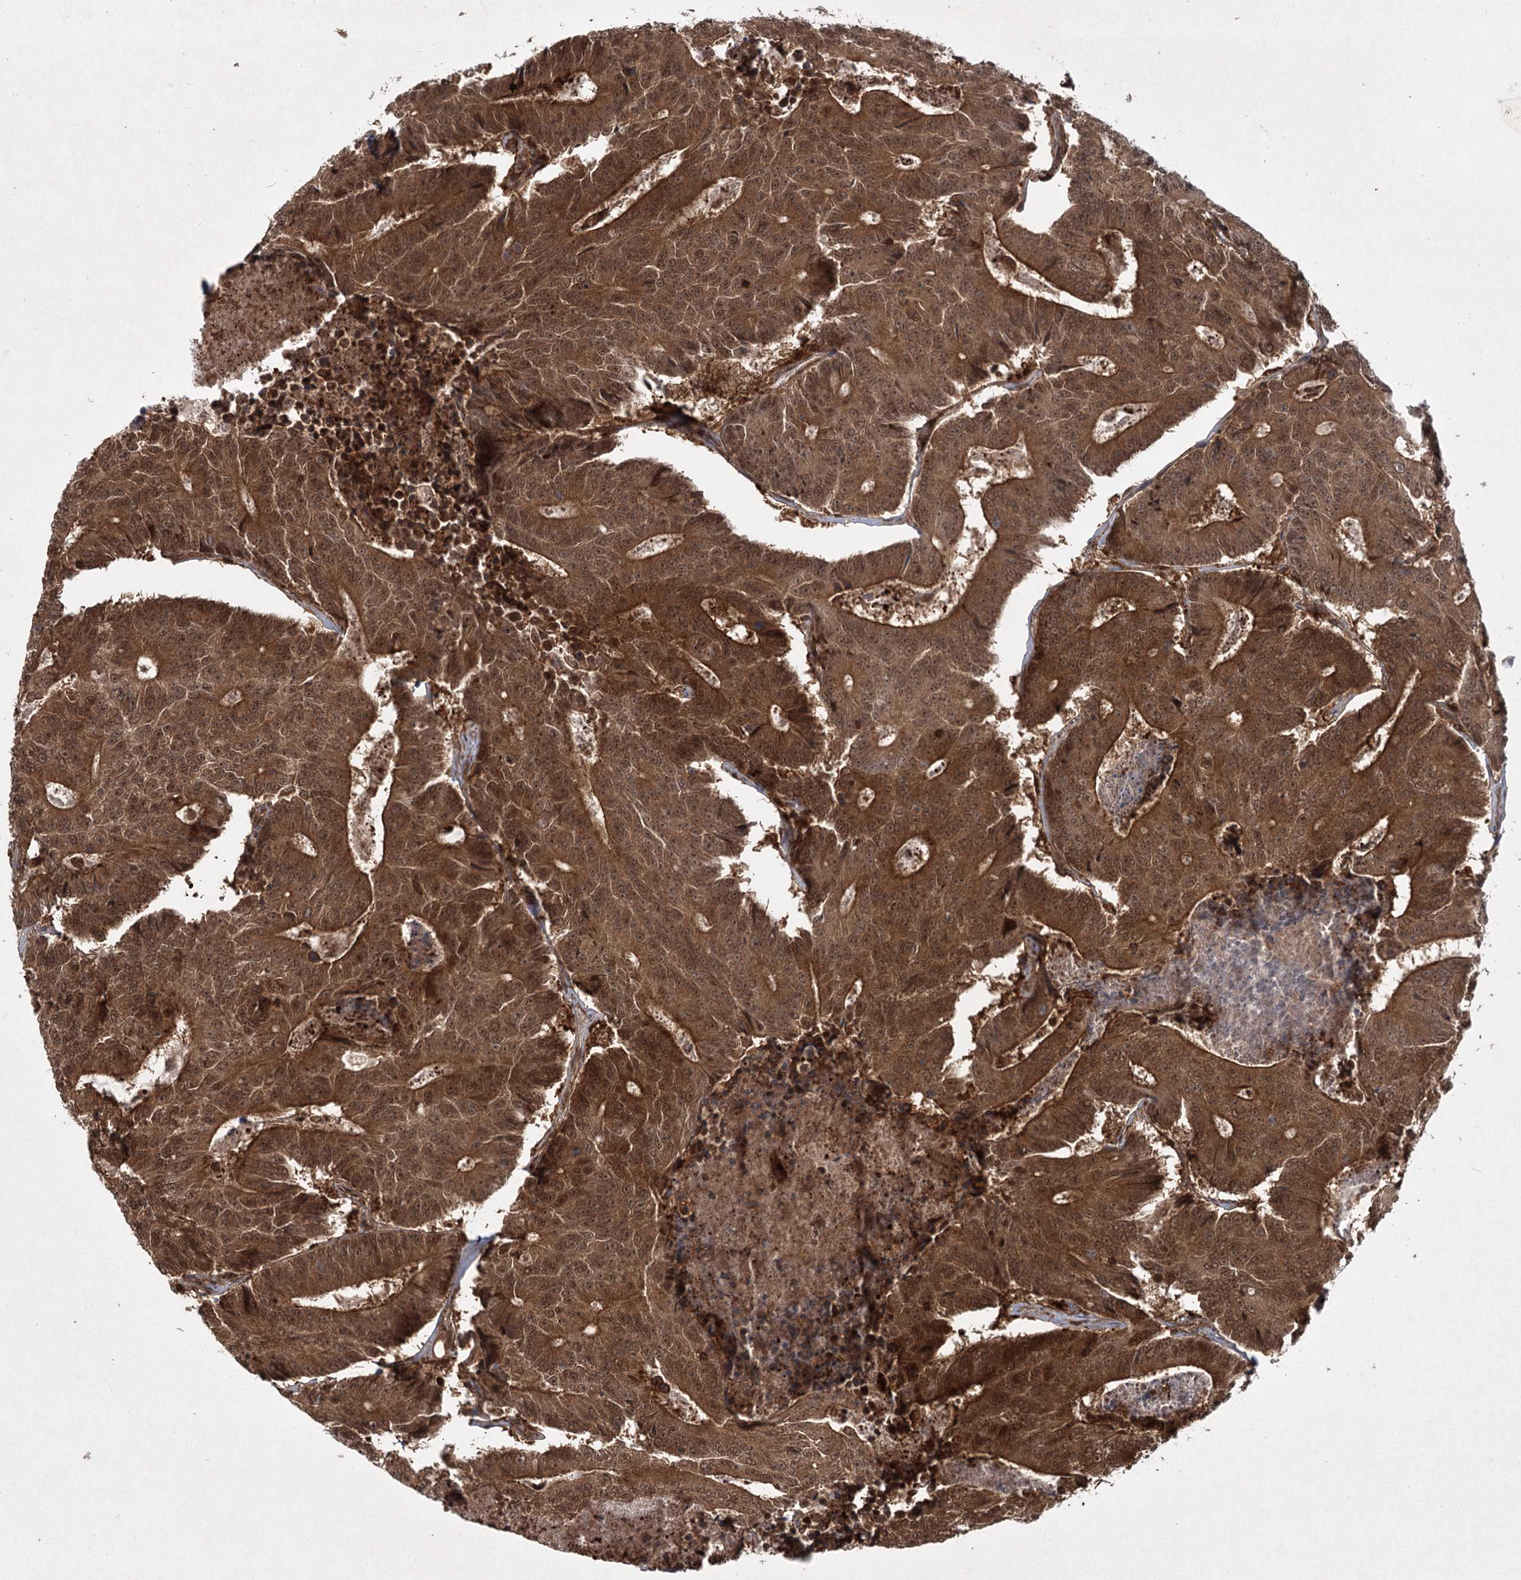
{"staining": {"intensity": "strong", "quantity": ">75%", "location": "cytoplasmic/membranous,nuclear"}, "tissue": "colorectal cancer", "cell_type": "Tumor cells", "image_type": "cancer", "snomed": [{"axis": "morphology", "description": "Adenocarcinoma, NOS"}, {"axis": "topography", "description": "Colon"}], "caption": "Protein expression analysis of colorectal cancer (adenocarcinoma) exhibits strong cytoplasmic/membranous and nuclear staining in about >75% of tumor cells.", "gene": "MDFIC", "patient": {"sex": "male", "age": 83}}